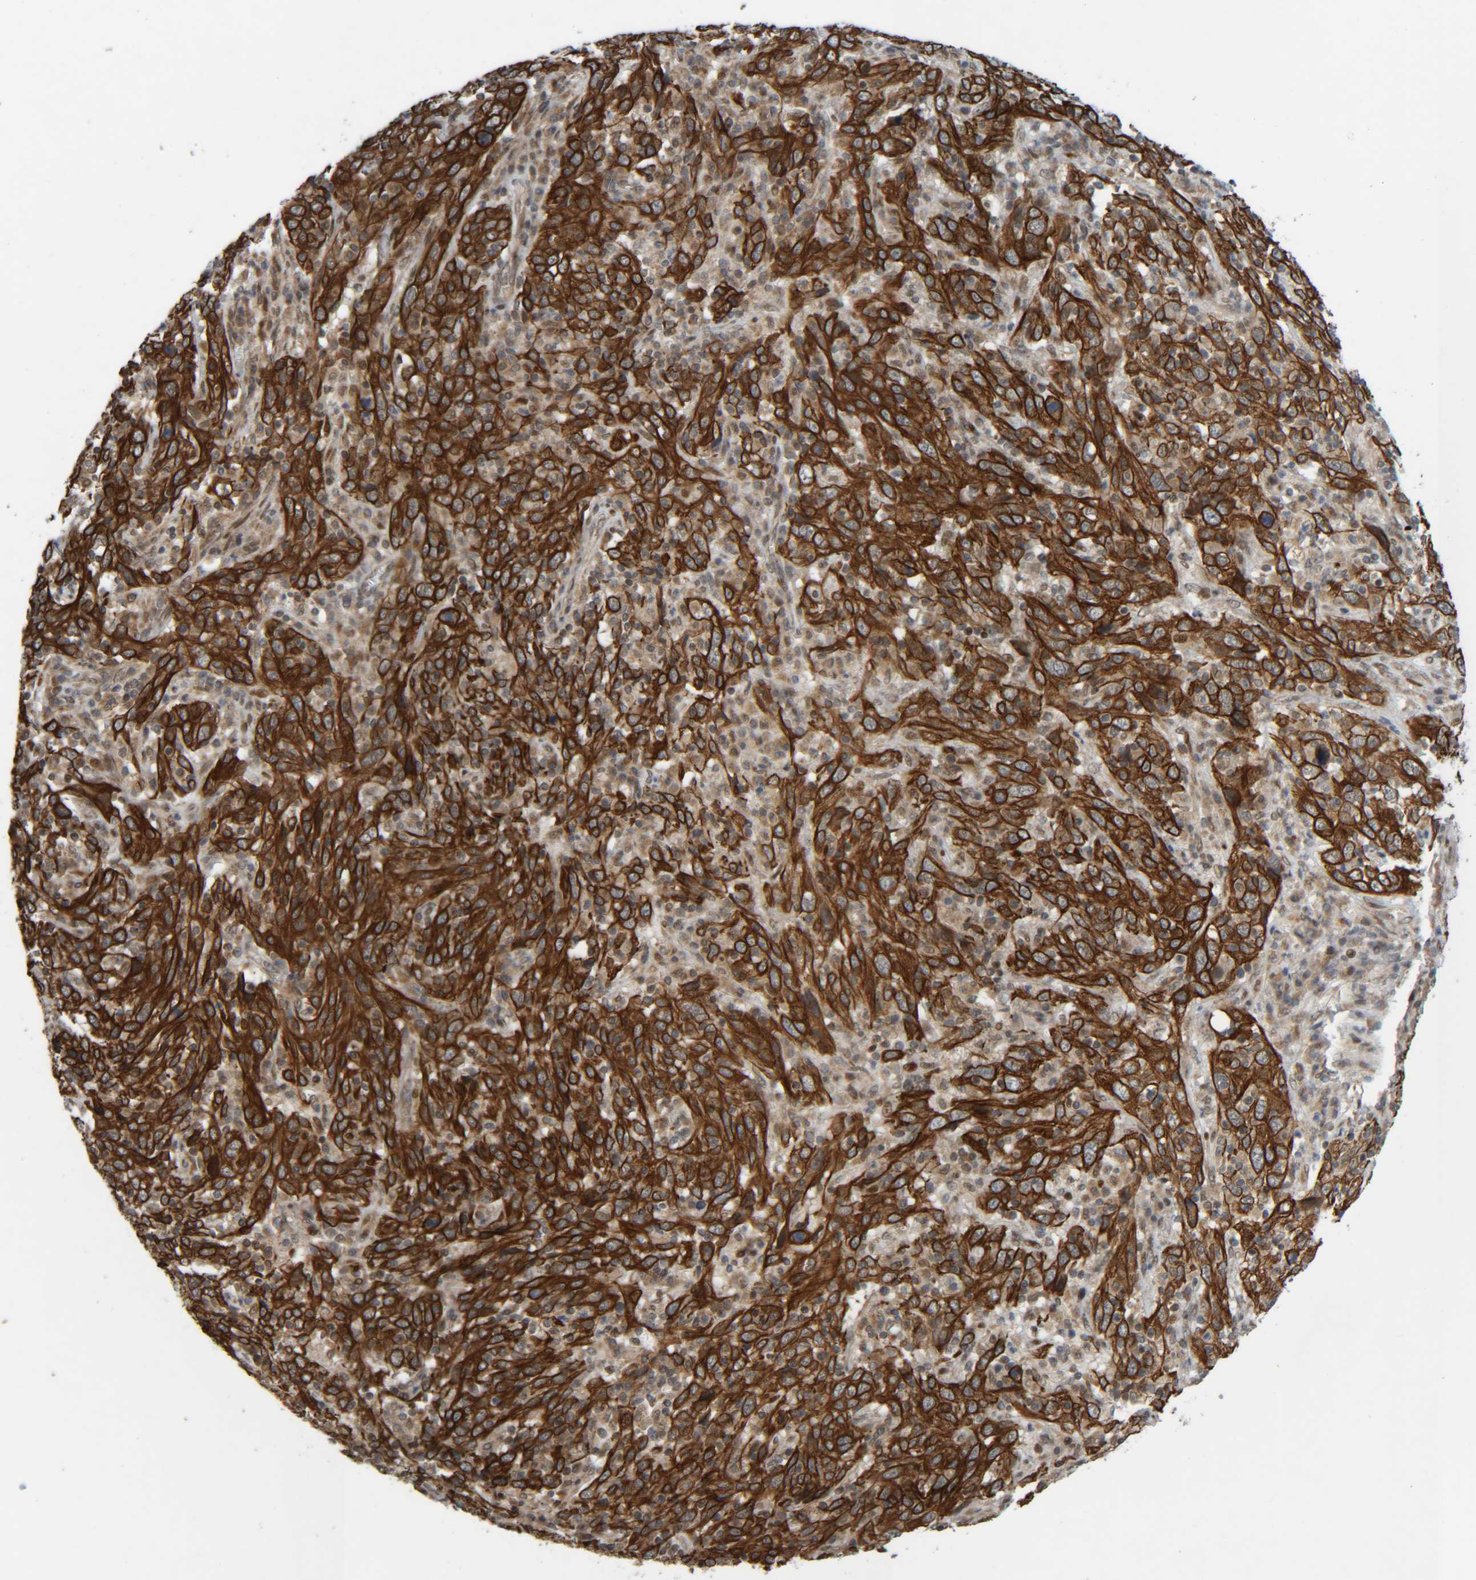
{"staining": {"intensity": "strong", "quantity": ">75%", "location": "cytoplasmic/membranous"}, "tissue": "cervical cancer", "cell_type": "Tumor cells", "image_type": "cancer", "snomed": [{"axis": "morphology", "description": "Squamous cell carcinoma, NOS"}, {"axis": "topography", "description": "Cervix"}], "caption": "Strong cytoplasmic/membranous protein expression is present in approximately >75% of tumor cells in cervical cancer (squamous cell carcinoma). (DAB IHC, brown staining for protein, blue staining for nuclei).", "gene": "CCDC57", "patient": {"sex": "female", "age": 46}}